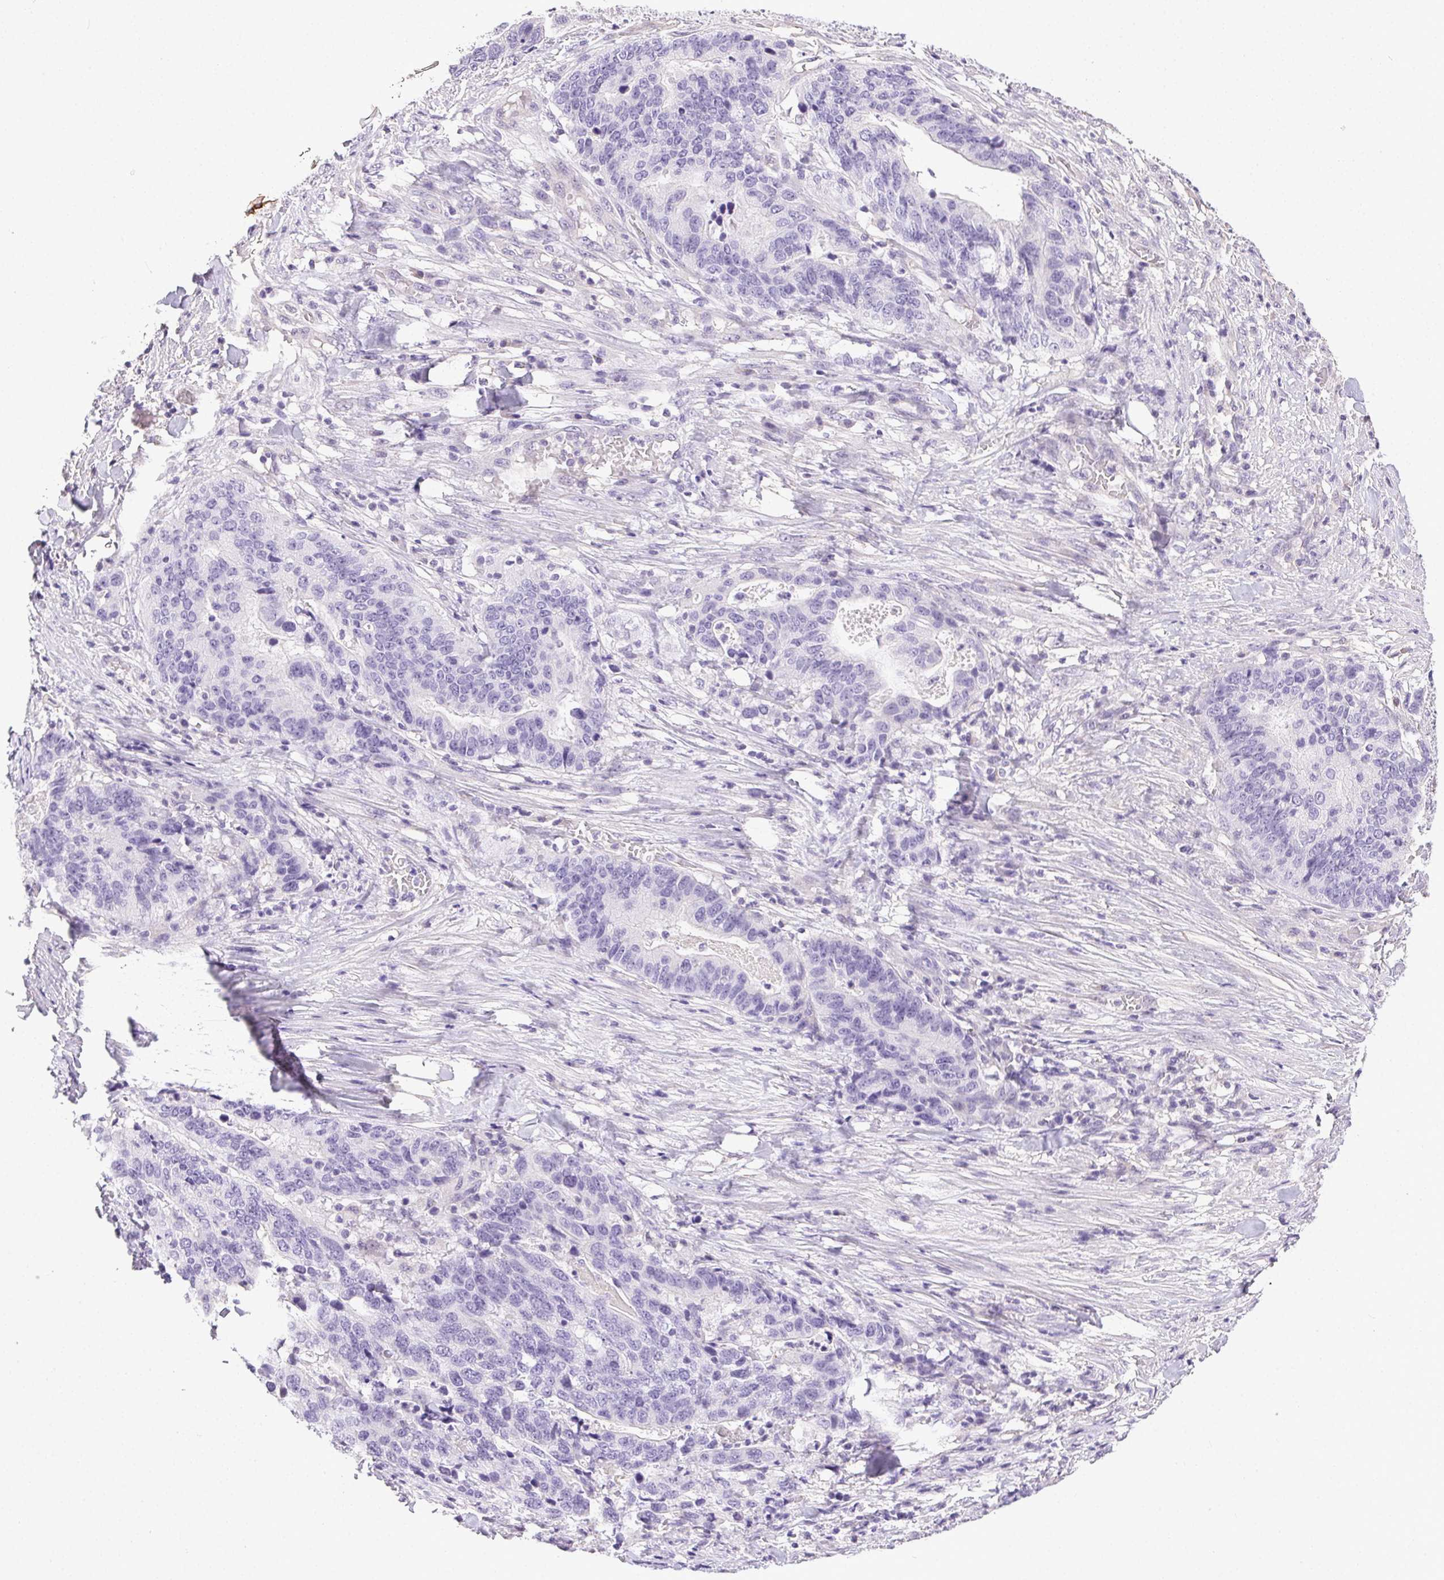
{"staining": {"intensity": "negative", "quantity": "none", "location": "none"}, "tissue": "stomach cancer", "cell_type": "Tumor cells", "image_type": "cancer", "snomed": [{"axis": "morphology", "description": "Adenocarcinoma, NOS"}, {"axis": "topography", "description": "Stomach, upper"}], "caption": "Protein analysis of stomach cancer (adenocarcinoma) exhibits no significant staining in tumor cells.", "gene": "SYCE2", "patient": {"sex": "female", "age": 67}}